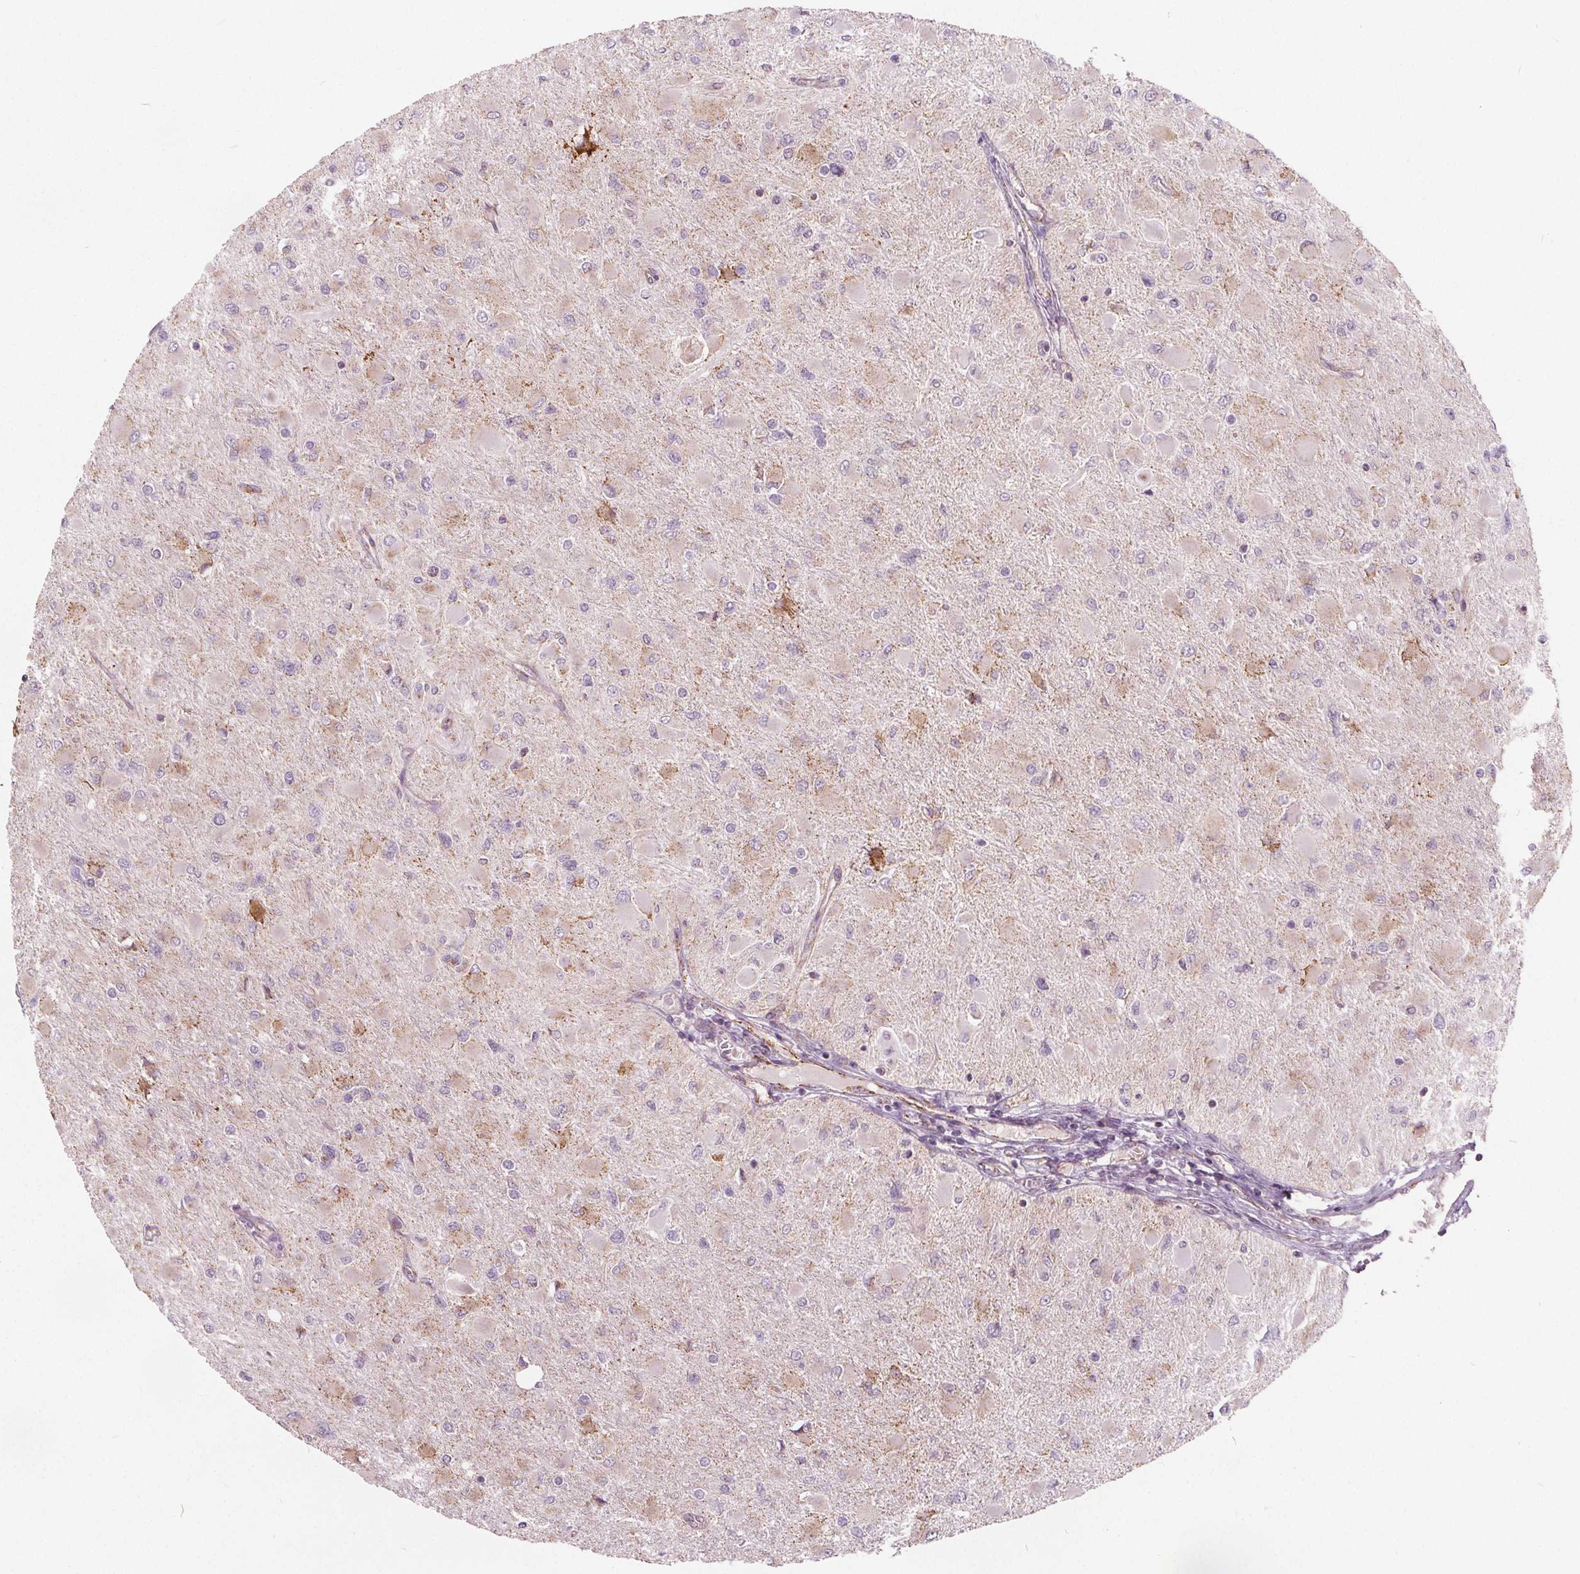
{"staining": {"intensity": "negative", "quantity": "none", "location": "none"}, "tissue": "glioma", "cell_type": "Tumor cells", "image_type": "cancer", "snomed": [{"axis": "morphology", "description": "Glioma, malignant, High grade"}, {"axis": "topography", "description": "Cerebral cortex"}], "caption": "Image shows no protein expression in tumor cells of malignant glioma (high-grade) tissue.", "gene": "ECI2", "patient": {"sex": "female", "age": 36}}